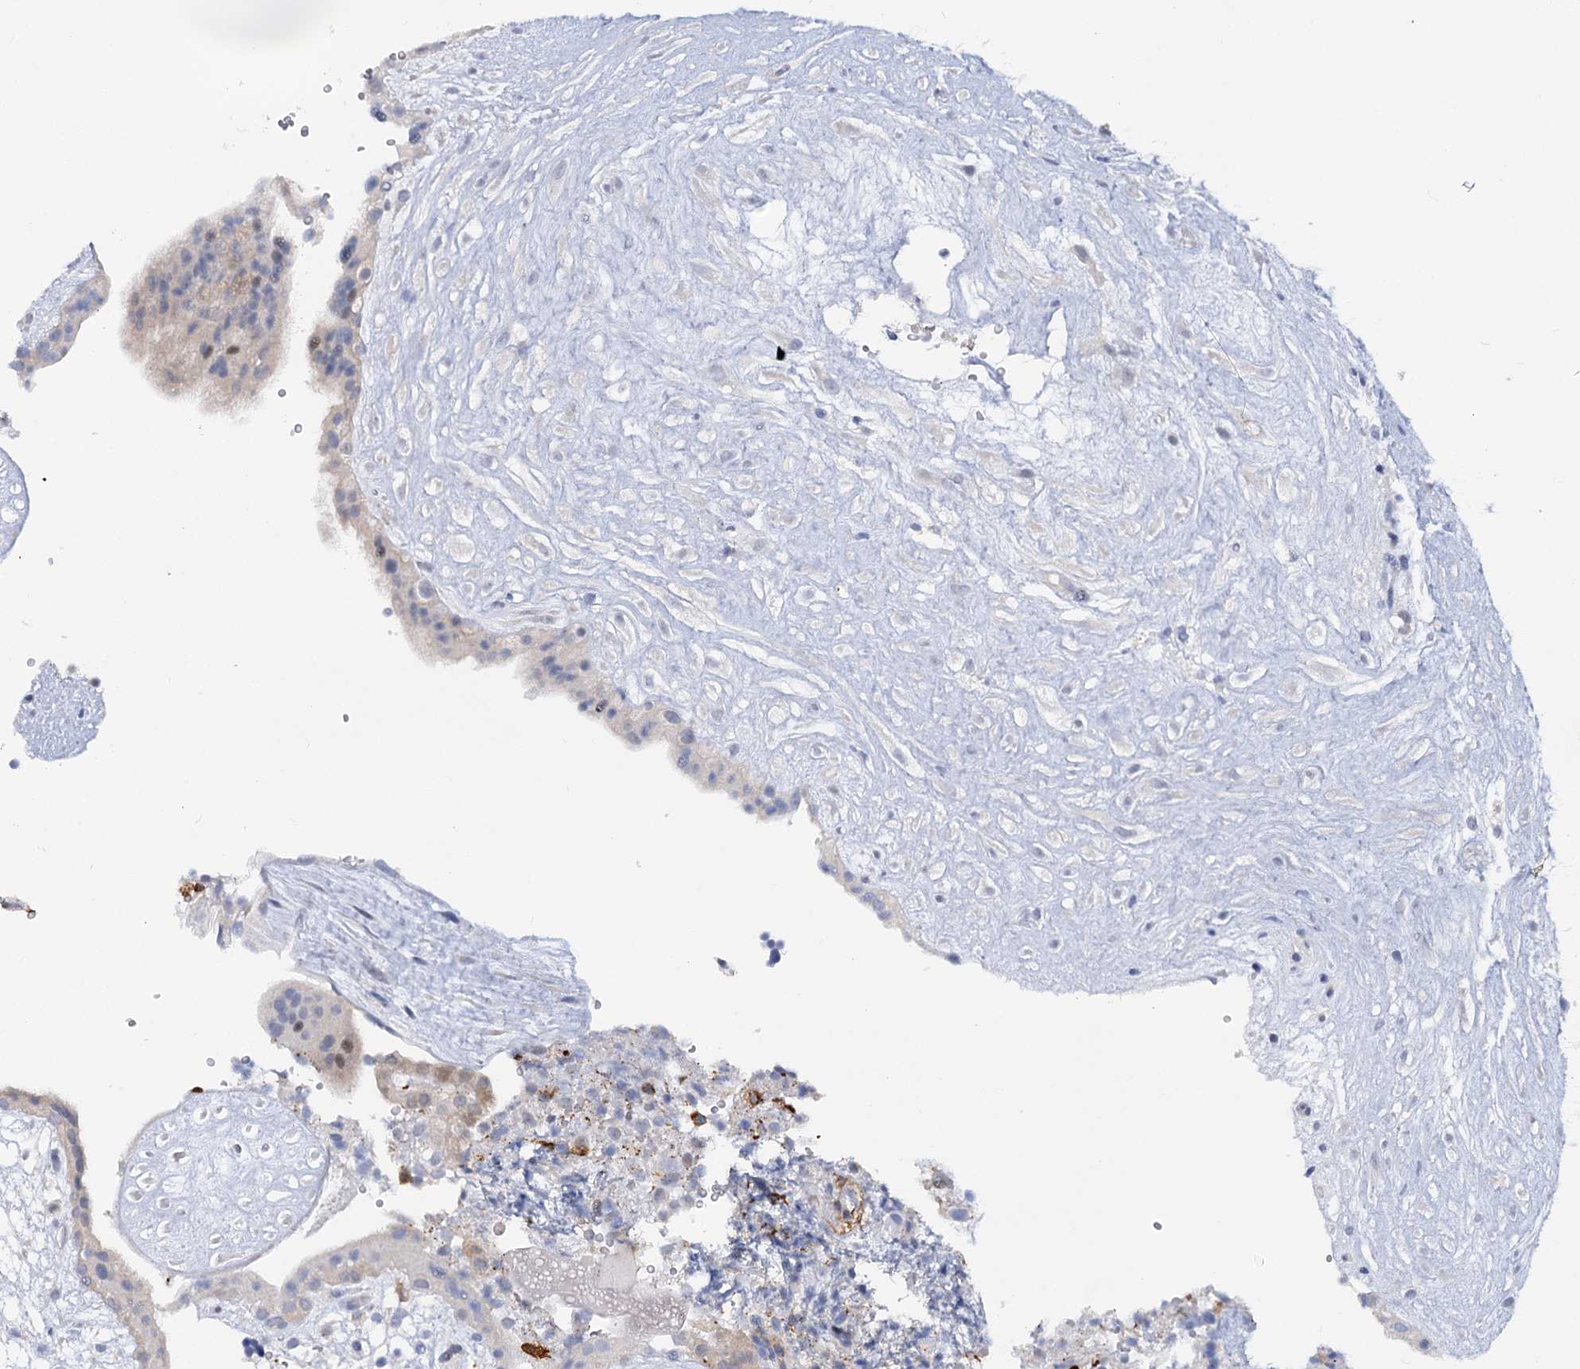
{"staining": {"intensity": "negative", "quantity": "none", "location": "none"}, "tissue": "placenta", "cell_type": "Decidual cells", "image_type": "normal", "snomed": [{"axis": "morphology", "description": "Normal tissue, NOS"}, {"axis": "topography", "description": "Placenta"}], "caption": "This micrograph is of benign placenta stained with IHC to label a protein in brown with the nuclei are counter-stained blue. There is no positivity in decidual cells.", "gene": "PIWIL4", "patient": {"sex": "female", "age": 18}}